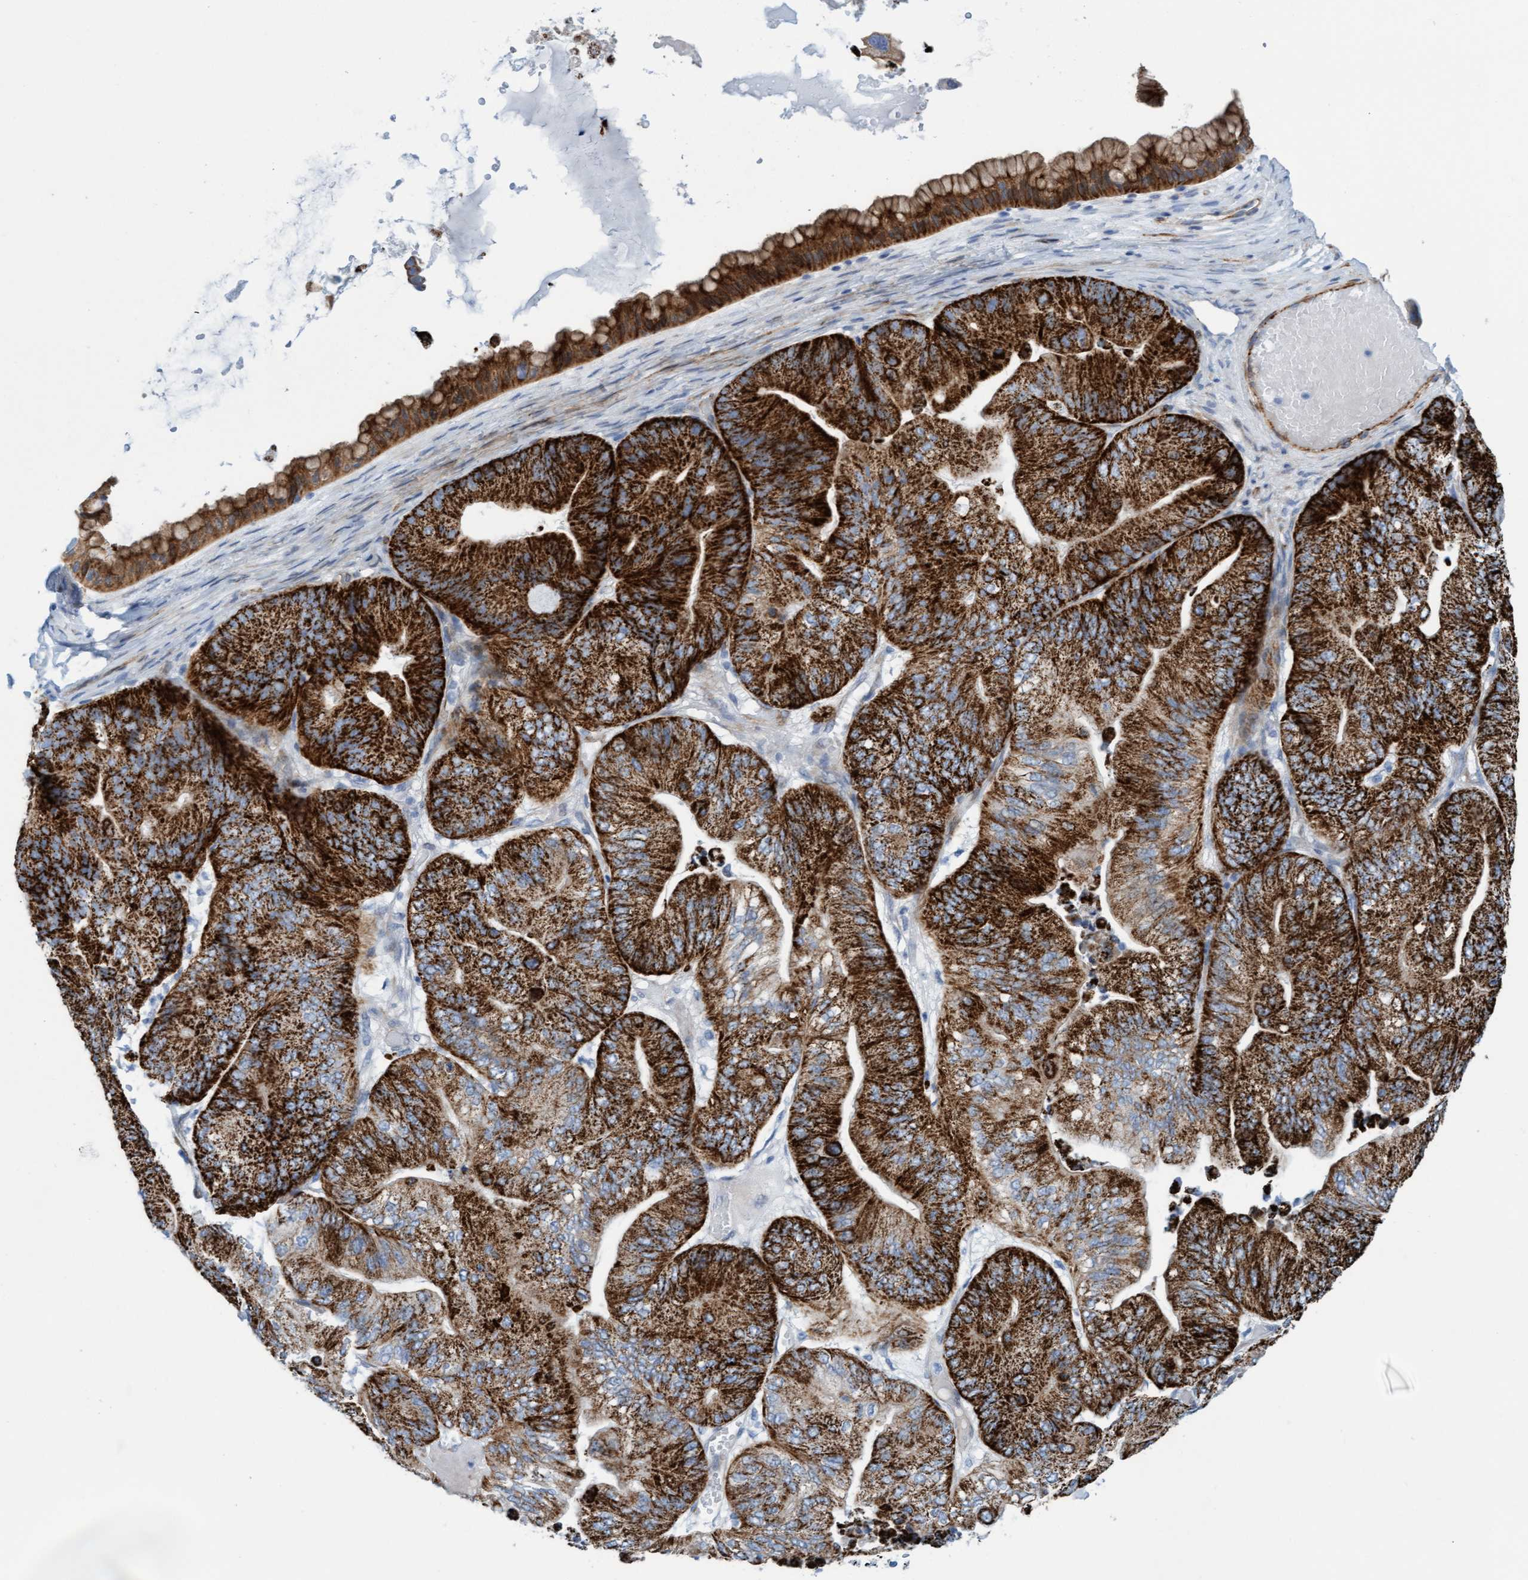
{"staining": {"intensity": "strong", "quantity": ">75%", "location": "cytoplasmic/membranous"}, "tissue": "ovarian cancer", "cell_type": "Tumor cells", "image_type": "cancer", "snomed": [{"axis": "morphology", "description": "Cystadenocarcinoma, mucinous, NOS"}, {"axis": "topography", "description": "Ovary"}], "caption": "High-power microscopy captured an IHC image of ovarian cancer (mucinous cystadenocarcinoma), revealing strong cytoplasmic/membranous positivity in about >75% of tumor cells. (DAB = brown stain, brightfield microscopy at high magnification).", "gene": "MTFR1", "patient": {"sex": "female", "age": 61}}